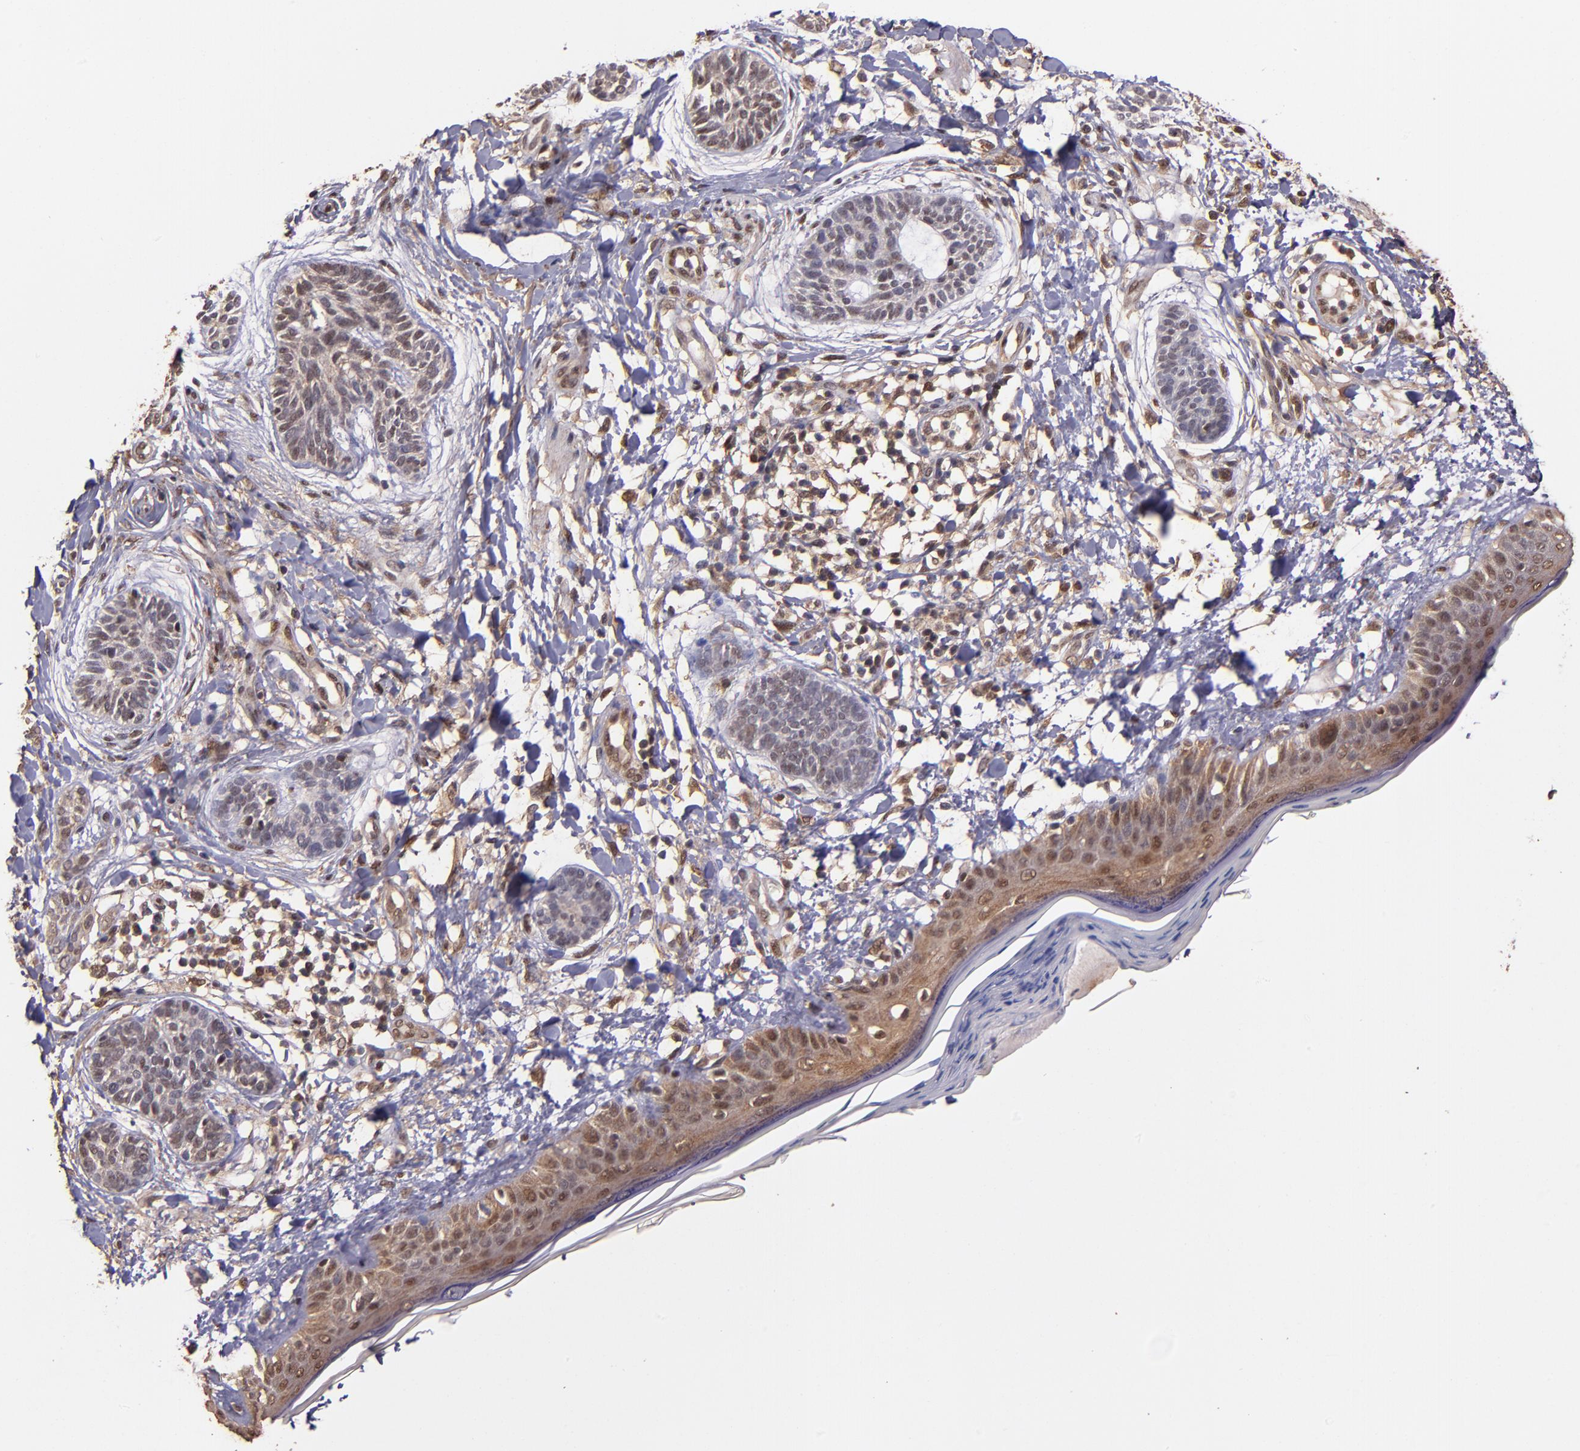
{"staining": {"intensity": "weak", "quantity": "25%-75%", "location": "cytoplasmic/membranous,nuclear"}, "tissue": "skin cancer", "cell_type": "Tumor cells", "image_type": "cancer", "snomed": [{"axis": "morphology", "description": "Normal tissue, NOS"}, {"axis": "morphology", "description": "Basal cell carcinoma"}, {"axis": "topography", "description": "Skin"}], "caption": "Immunohistochemistry (IHC) image of human skin basal cell carcinoma stained for a protein (brown), which demonstrates low levels of weak cytoplasmic/membranous and nuclear positivity in approximately 25%-75% of tumor cells.", "gene": "STAT6", "patient": {"sex": "male", "age": 63}}